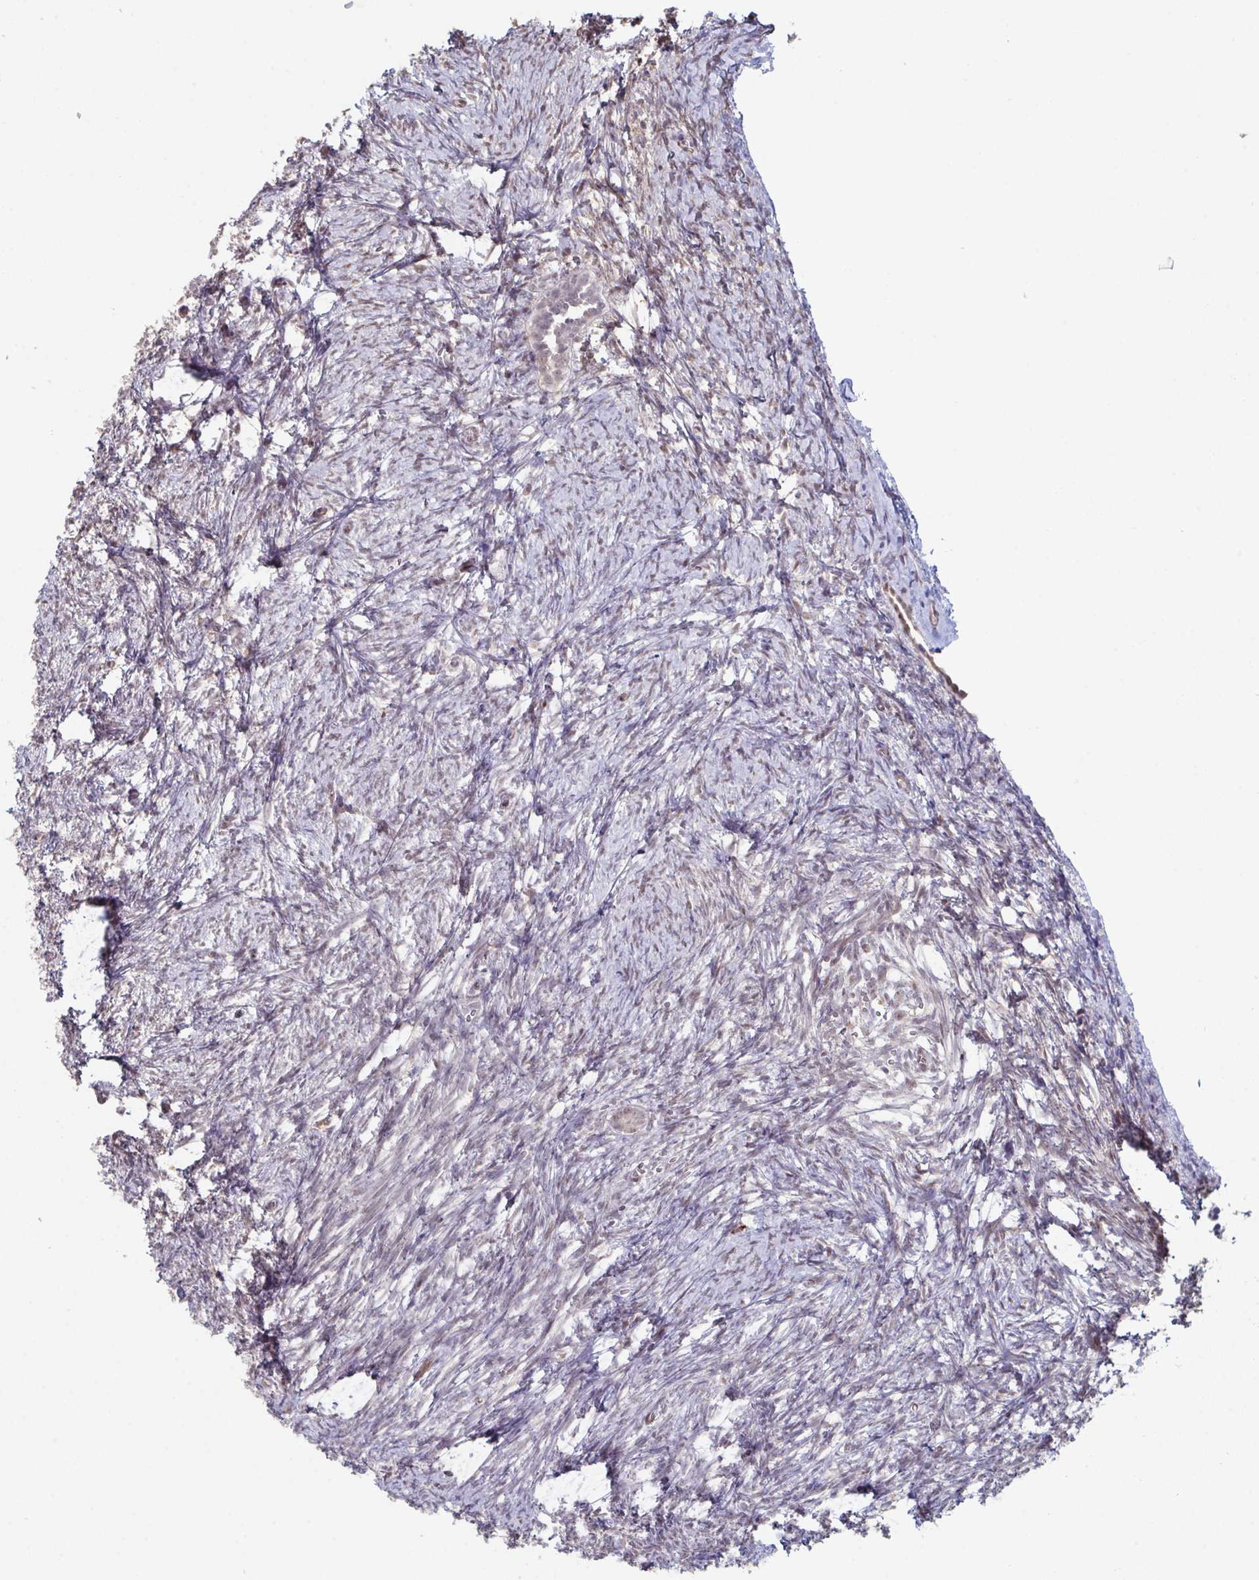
{"staining": {"intensity": "moderate", "quantity": ">75%", "location": "cytoplasmic/membranous"}, "tissue": "ovary", "cell_type": "Follicle cells", "image_type": "normal", "snomed": [{"axis": "morphology", "description": "Normal tissue, NOS"}, {"axis": "topography", "description": "Ovary"}], "caption": "A high-resolution histopathology image shows immunohistochemistry staining of benign ovary, which shows moderate cytoplasmic/membranous staining in about >75% of follicle cells. The staining was performed using DAB (3,3'-diaminobenzidine), with brown indicating positive protein expression. Nuclei are stained blue with hematoxylin.", "gene": "ACD", "patient": {"sex": "female", "age": 41}}